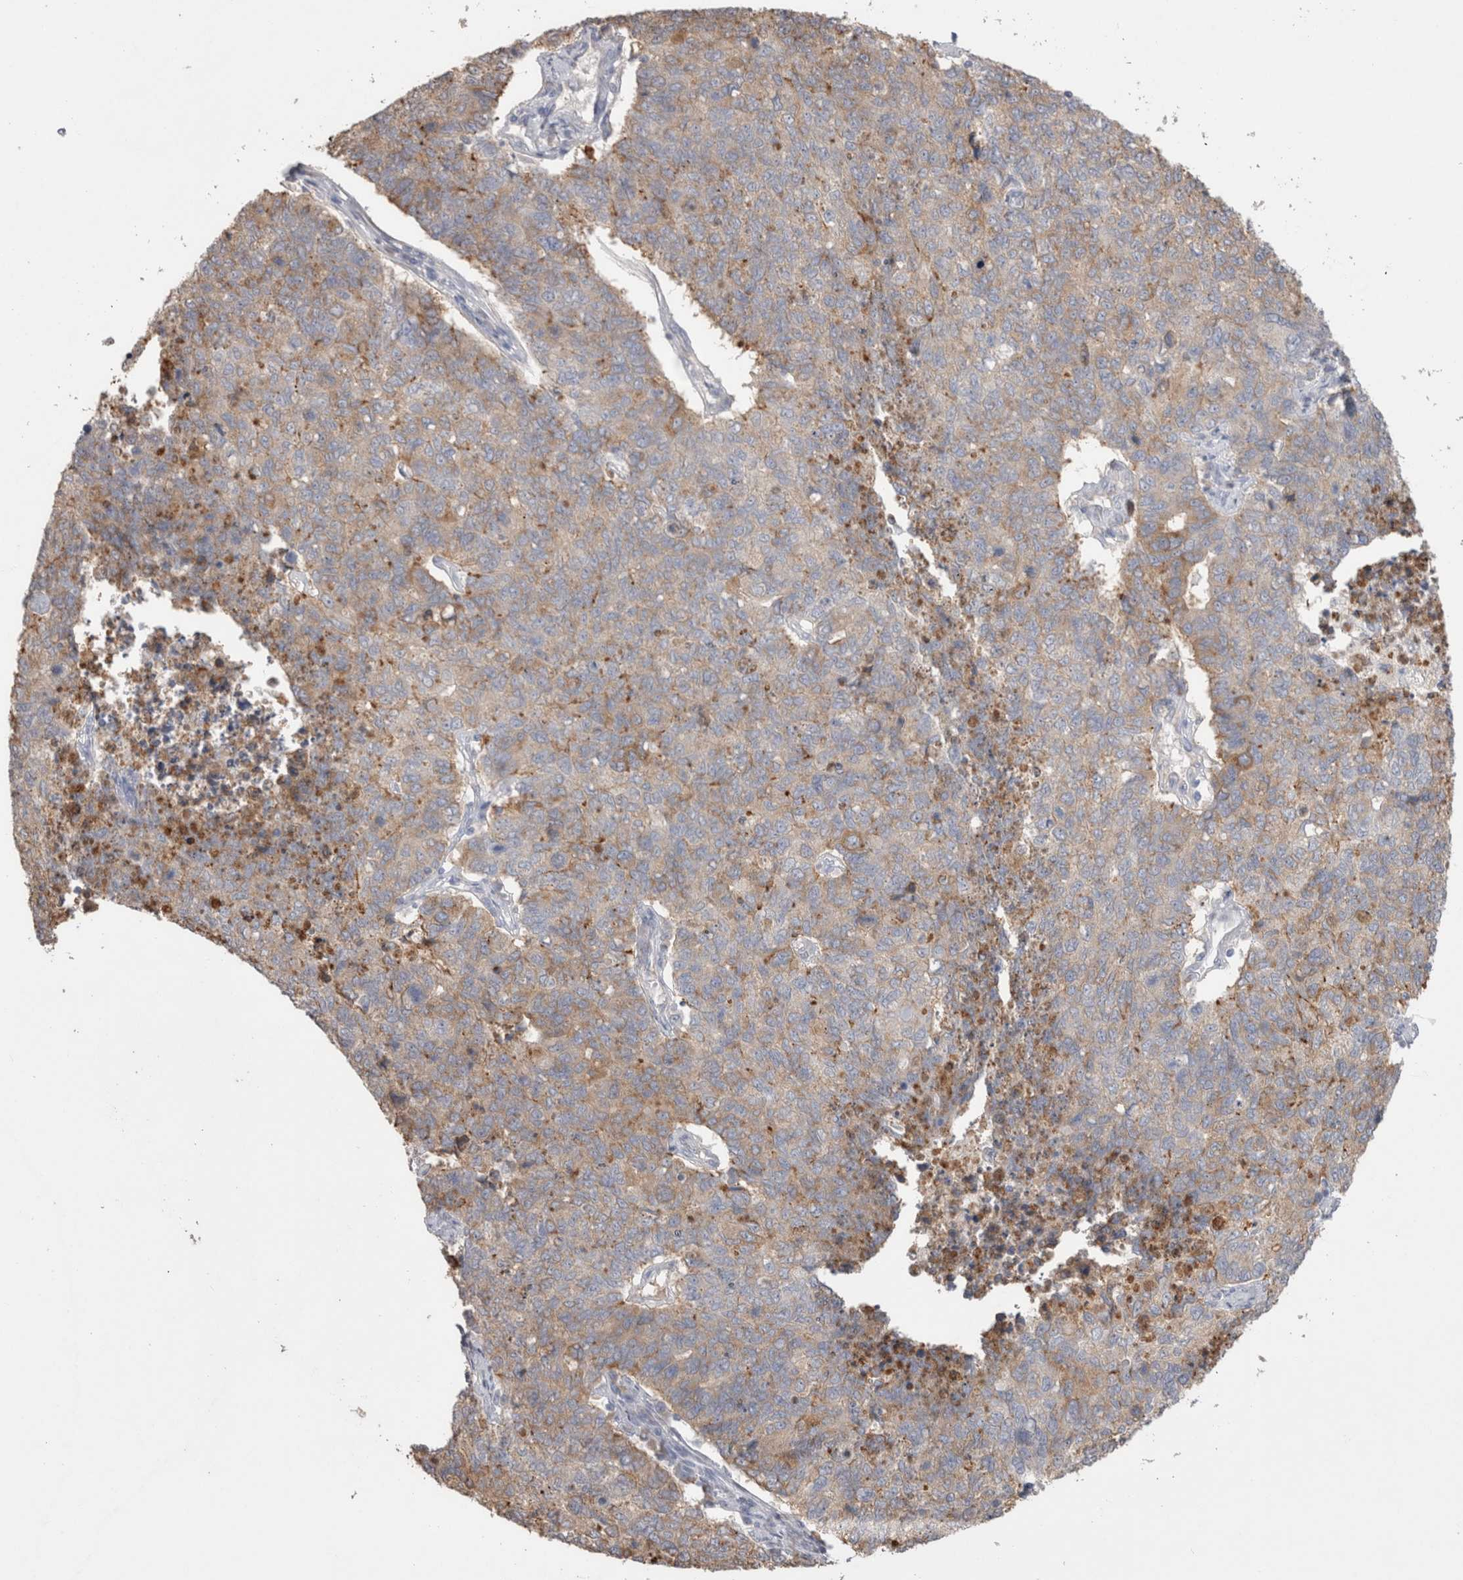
{"staining": {"intensity": "weak", "quantity": ">75%", "location": "cytoplasmic/membranous"}, "tissue": "cervical cancer", "cell_type": "Tumor cells", "image_type": "cancer", "snomed": [{"axis": "morphology", "description": "Squamous cell carcinoma, NOS"}, {"axis": "topography", "description": "Cervix"}], "caption": "Cervical squamous cell carcinoma stained with immunohistochemistry exhibits weak cytoplasmic/membranous positivity in approximately >75% of tumor cells. The staining is performed using DAB (3,3'-diaminobenzidine) brown chromogen to label protein expression. The nuclei are counter-stained blue using hematoxylin.", "gene": "NAALADL2", "patient": {"sex": "female", "age": 63}}